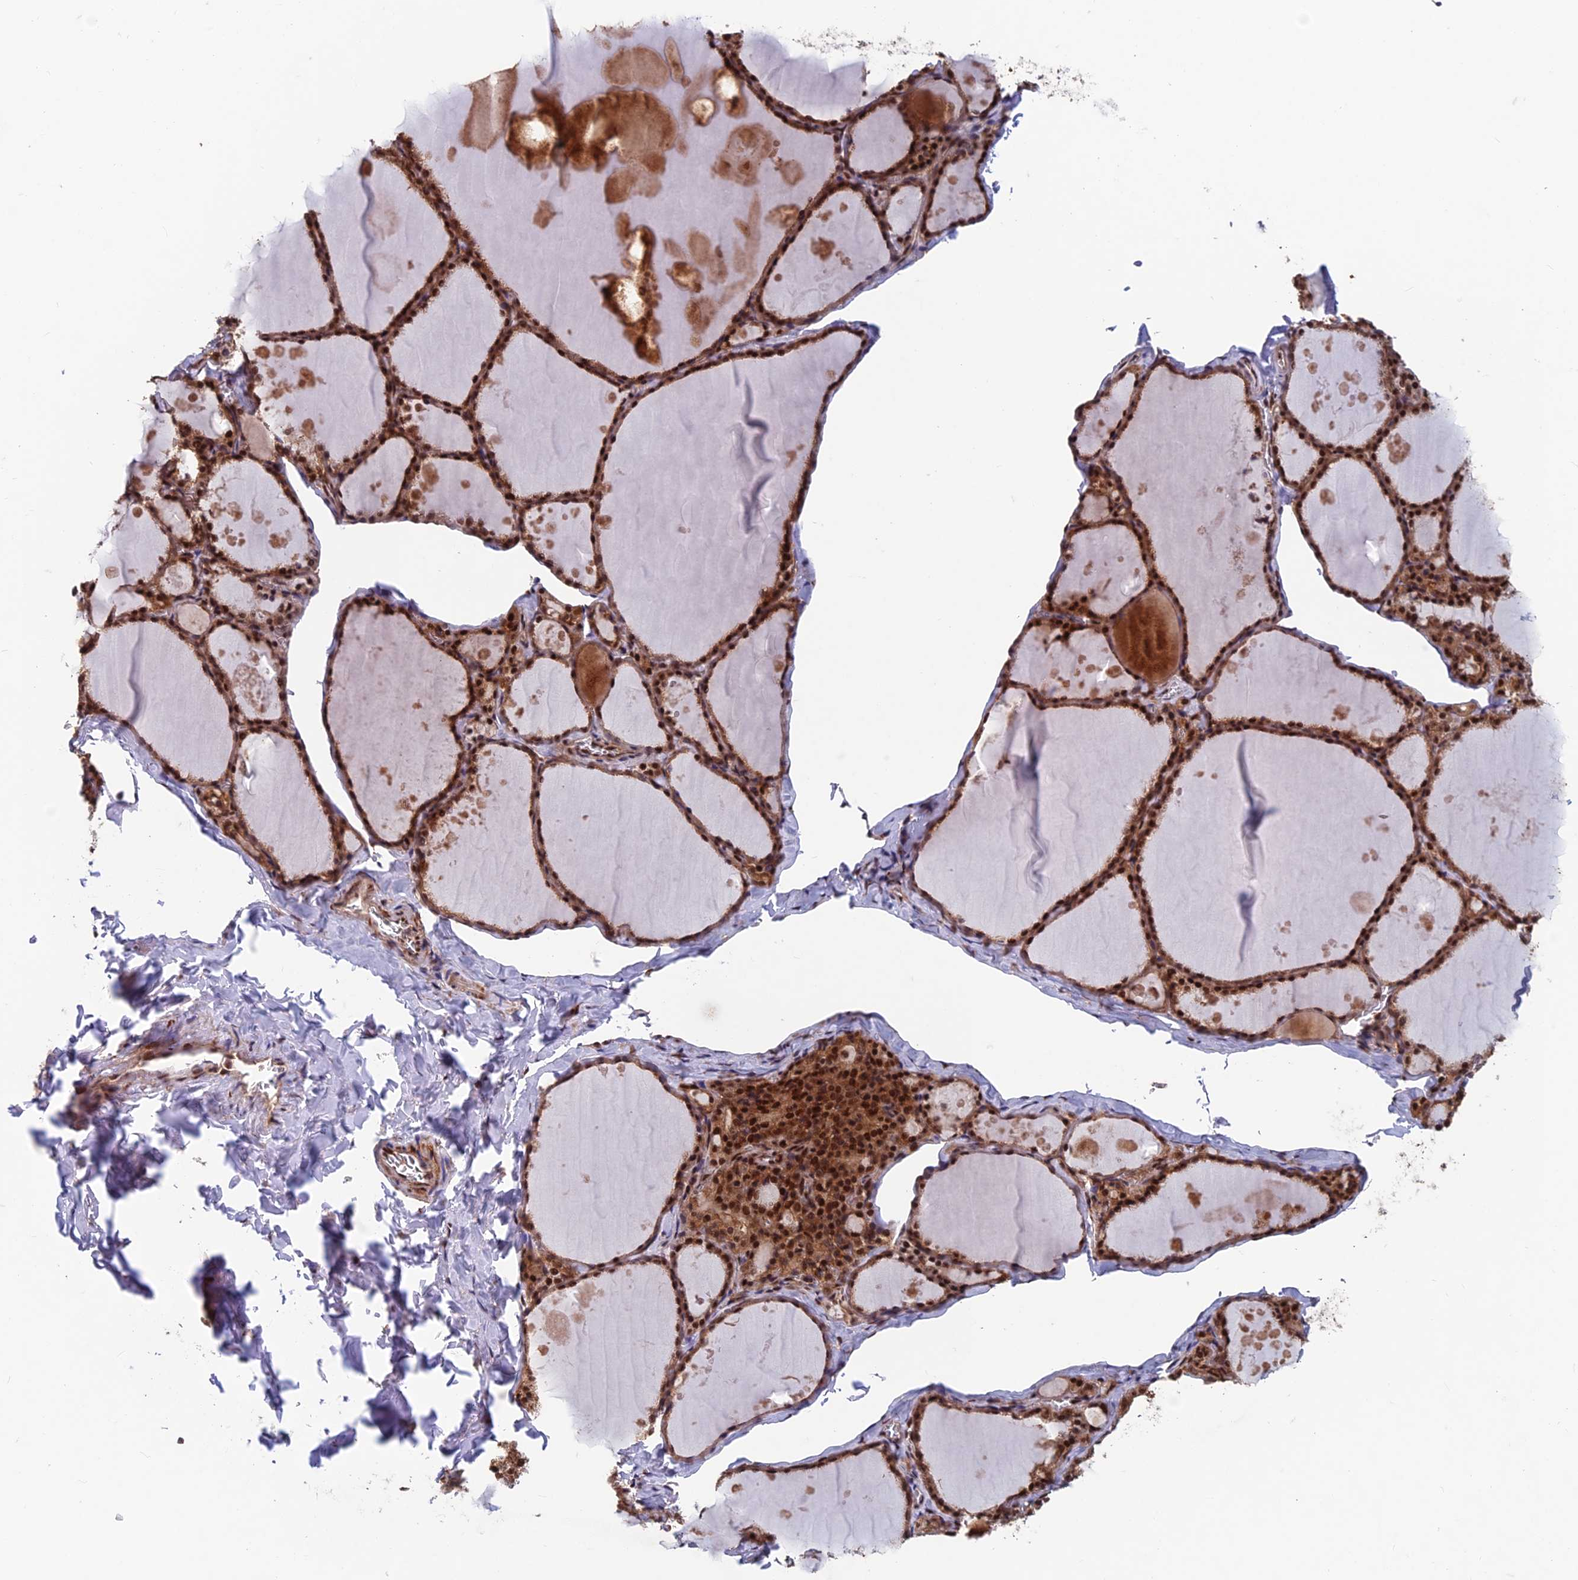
{"staining": {"intensity": "strong", "quantity": ">75%", "location": "cytoplasmic/membranous,nuclear"}, "tissue": "thyroid gland", "cell_type": "Glandular cells", "image_type": "normal", "snomed": [{"axis": "morphology", "description": "Normal tissue, NOS"}, {"axis": "topography", "description": "Thyroid gland"}], "caption": "The histopathology image displays a brown stain indicating the presence of a protein in the cytoplasmic/membranous,nuclear of glandular cells in thyroid gland. Using DAB (brown) and hematoxylin (blue) stains, captured at high magnification using brightfield microscopy.", "gene": "FAM53C", "patient": {"sex": "male", "age": 56}}